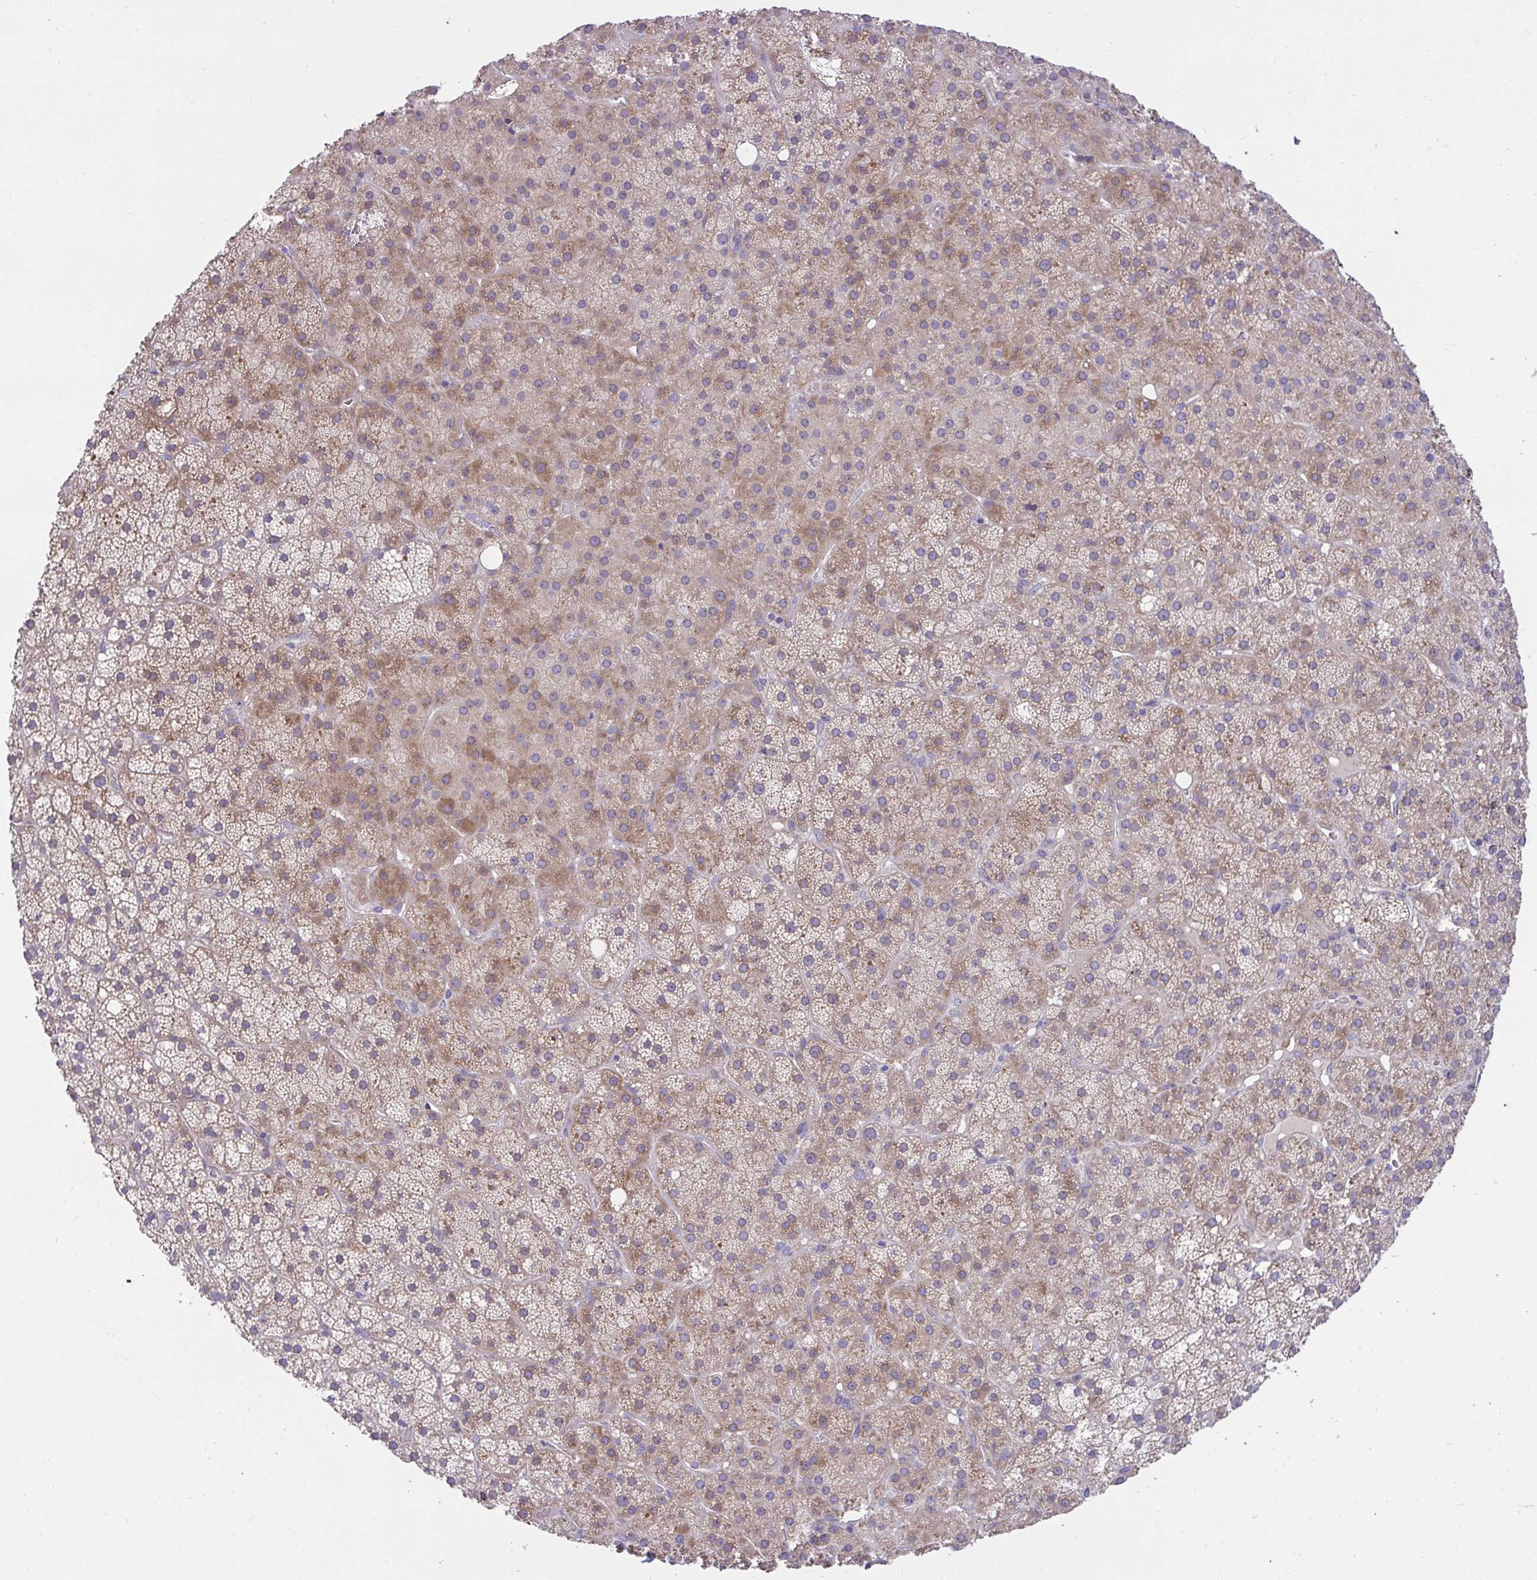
{"staining": {"intensity": "moderate", "quantity": "25%-75%", "location": "cytoplasmic/membranous"}, "tissue": "adrenal gland", "cell_type": "Glandular cells", "image_type": "normal", "snomed": [{"axis": "morphology", "description": "Normal tissue, NOS"}, {"axis": "topography", "description": "Adrenal gland"}], "caption": "Immunohistochemical staining of benign adrenal gland shows 25%-75% levels of moderate cytoplasmic/membranous protein staining in about 25%-75% of glandular cells.", "gene": "PIGZ", "patient": {"sex": "male", "age": 53}}